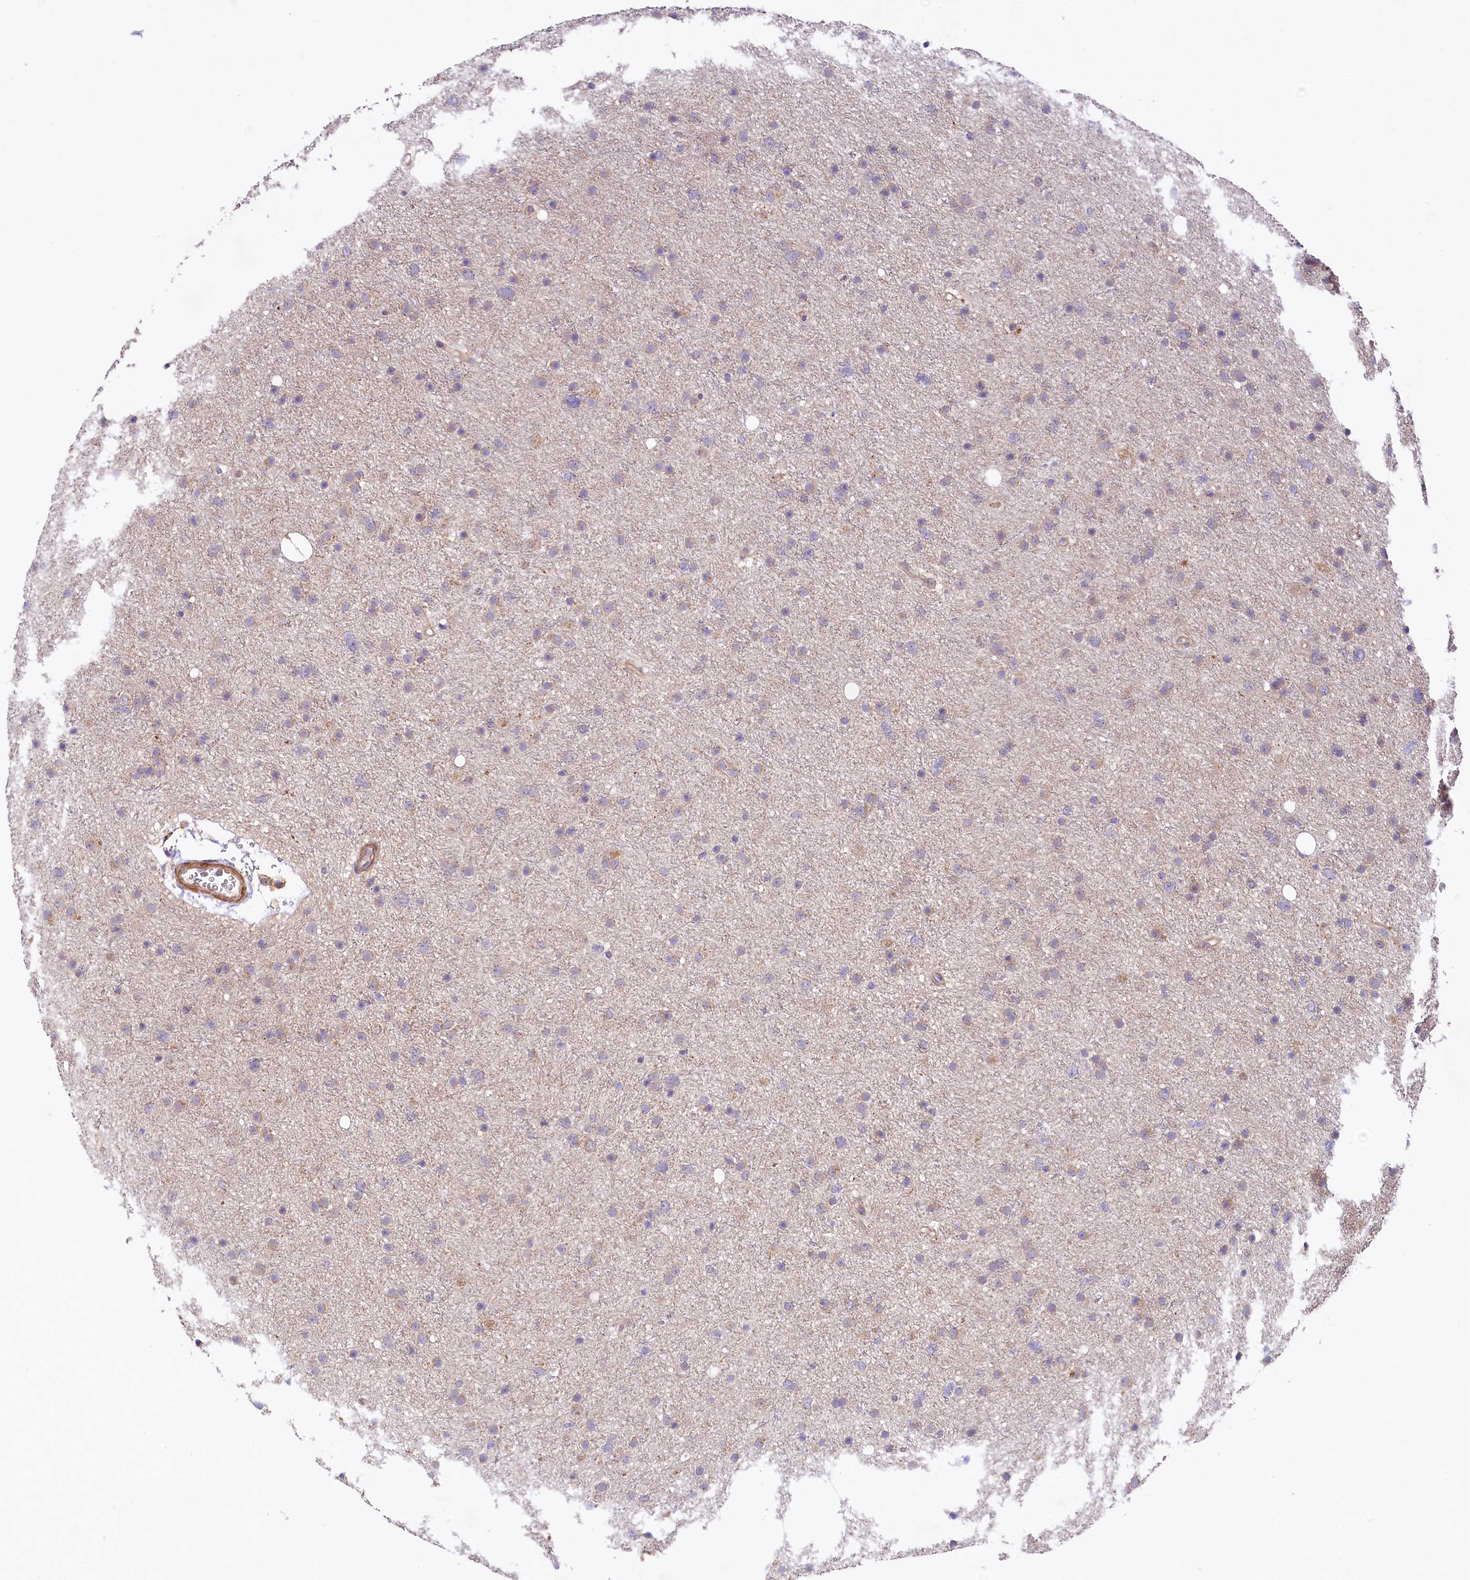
{"staining": {"intensity": "weak", "quantity": "<25%", "location": "cytoplasmic/membranous"}, "tissue": "glioma", "cell_type": "Tumor cells", "image_type": "cancer", "snomed": [{"axis": "morphology", "description": "Glioma, malignant, Low grade"}, {"axis": "topography", "description": "Cerebral cortex"}], "caption": "Low-grade glioma (malignant) was stained to show a protein in brown. There is no significant staining in tumor cells. Brightfield microscopy of IHC stained with DAB (brown) and hematoxylin (blue), captured at high magnification.", "gene": "VPS11", "patient": {"sex": "female", "age": 39}}